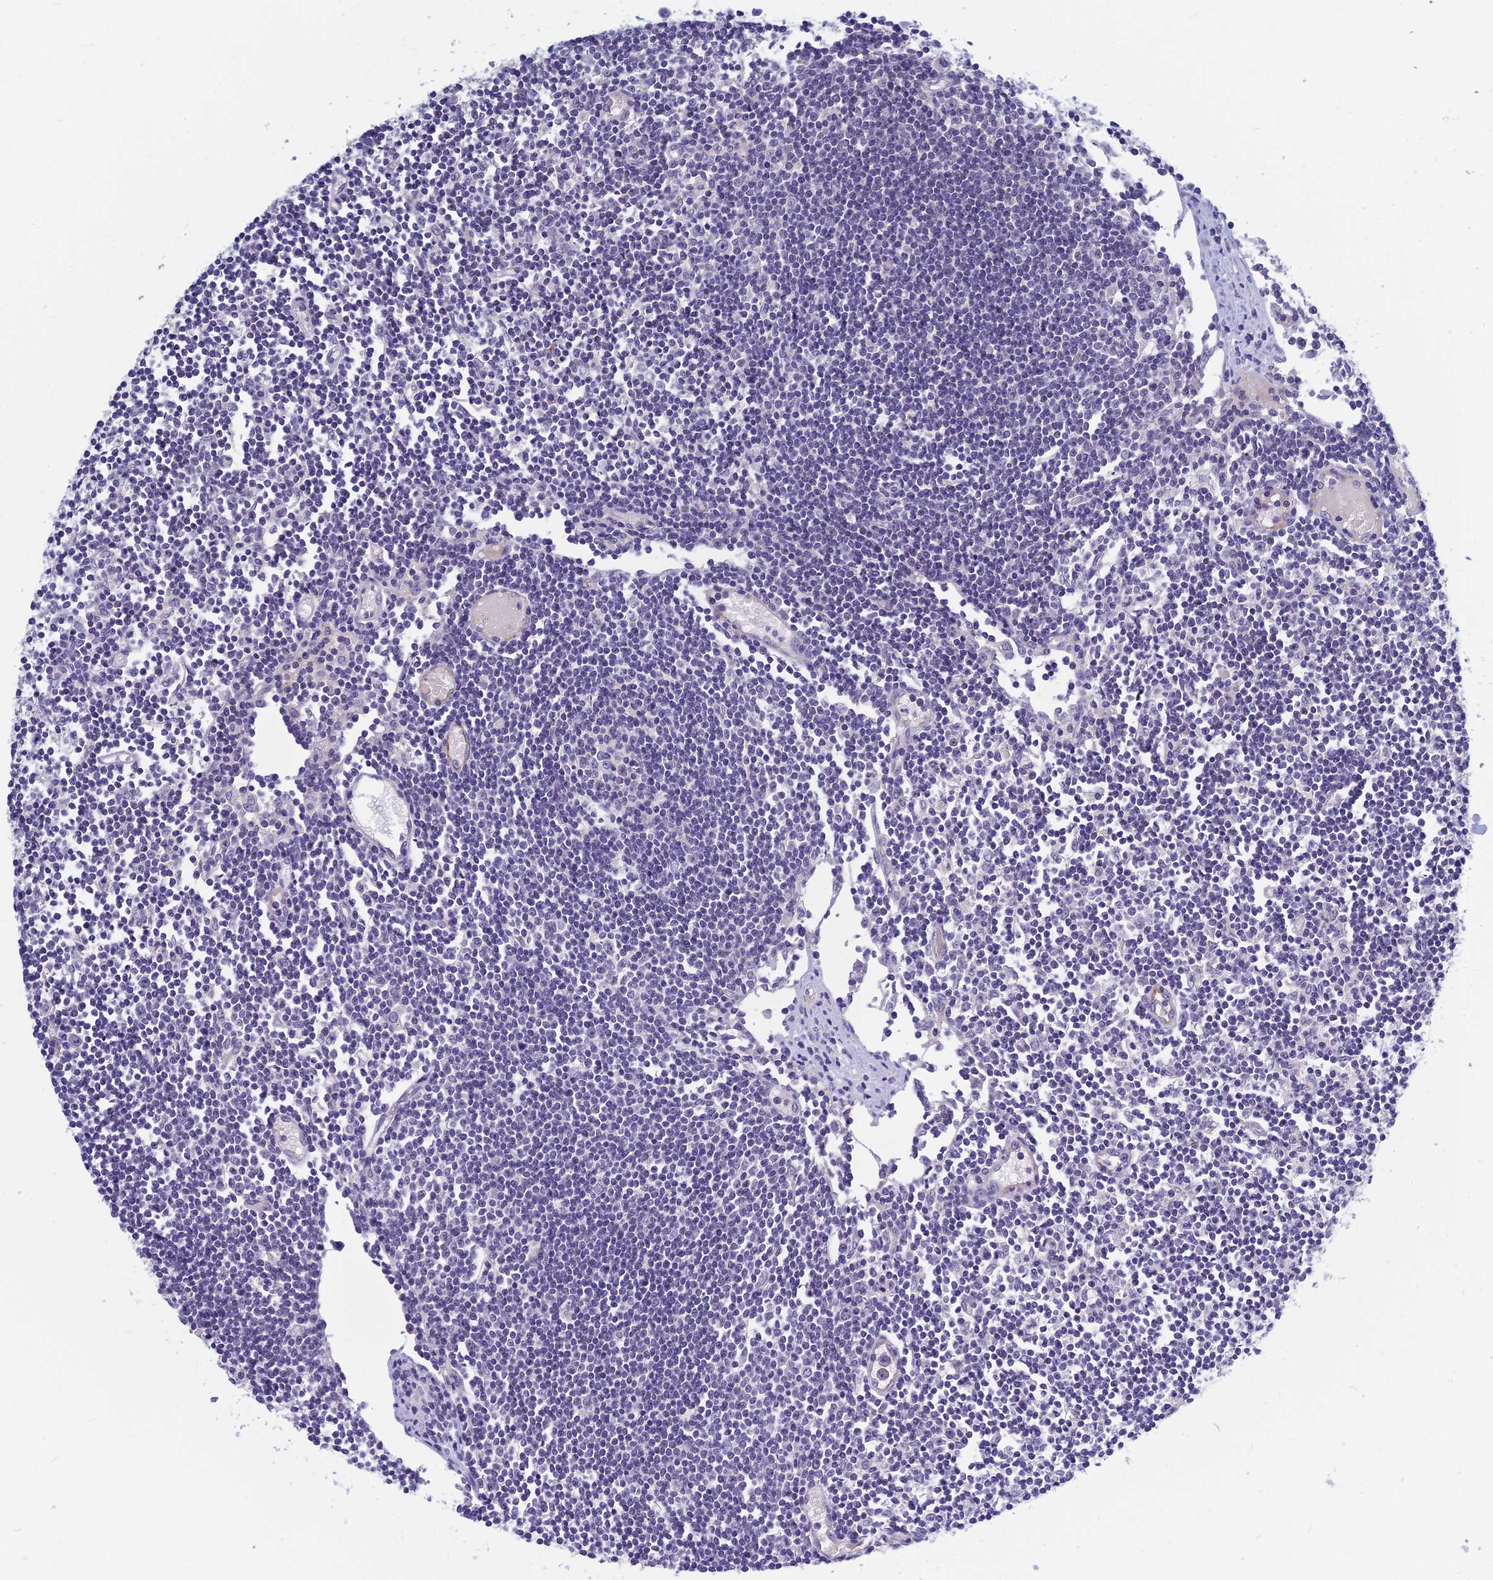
{"staining": {"intensity": "negative", "quantity": "none", "location": "none"}, "tissue": "lymph node", "cell_type": "Germinal center cells", "image_type": "normal", "snomed": [{"axis": "morphology", "description": "Normal tissue, NOS"}, {"axis": "topography", "description": "Lymph node"}], "caption": "Benign lymph node was stained to show a protein in brown. There is no significant staining in germinal center cells. Brightfield microscopy of immunohistochemistry (IHC) stained with DAB (3,3'-diaminobenzidine) (brown) and hematoxylin (blue), captured at high magnification.", "gene": "RBM41", "patient": {"sex": "female", "age": 11}}